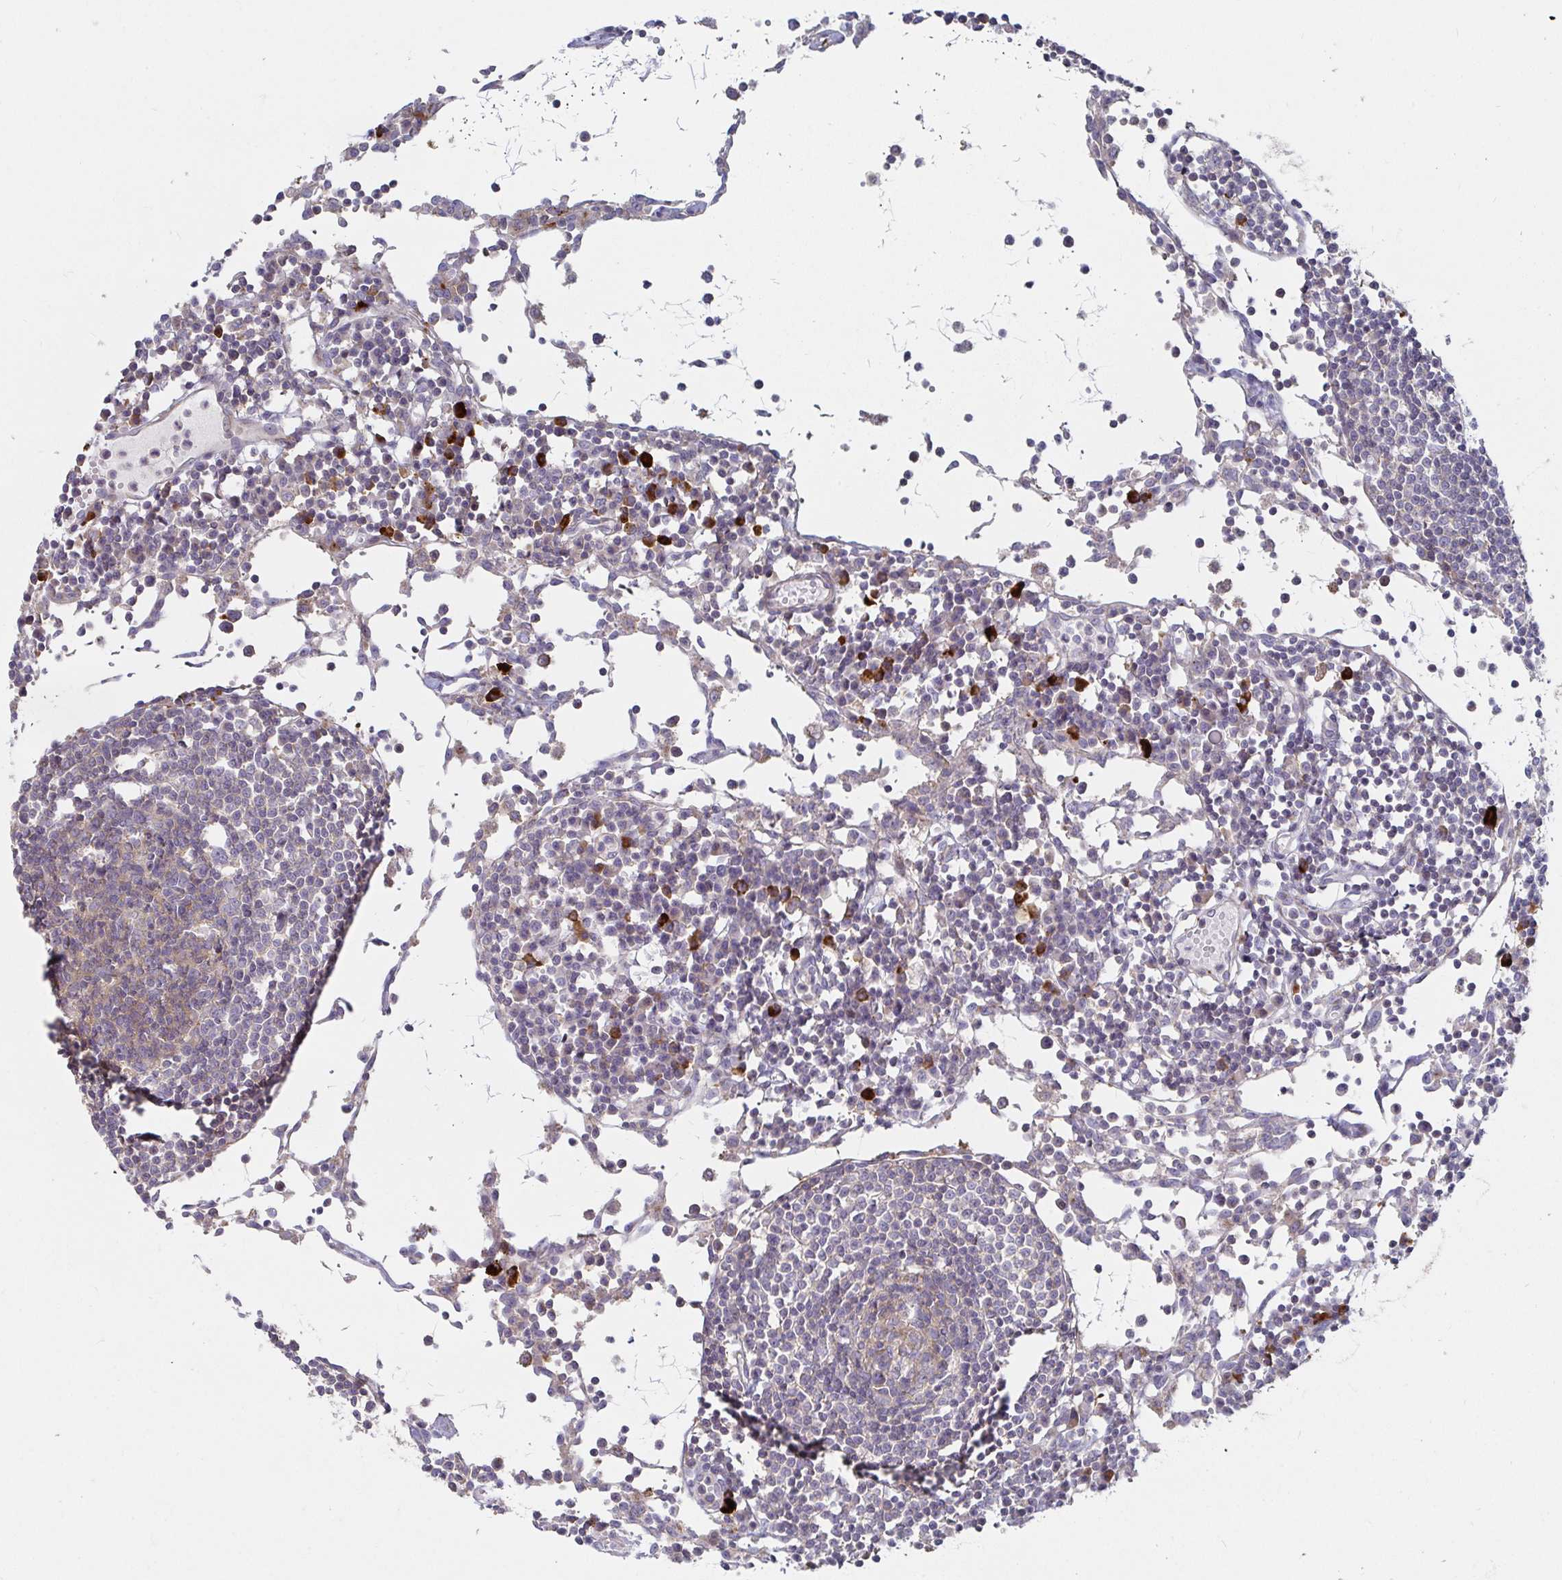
{"staining": {"intensity": "negative", "quantity": "none", "location": "none"}, "tissue": "lymph node", "cell_type": "Germinal center cells", "image_type": "normal", "snomed": [{"axis": "morphology", "description": "Normal tissue, NOS"}, {"axis": "topography", "description": "Lymph node"}], "caption": "Germinal center cells show no significant protein staining in normal lymph node.", "gene": "SSH2", "patient": {"sex": "female", "age": 78}}